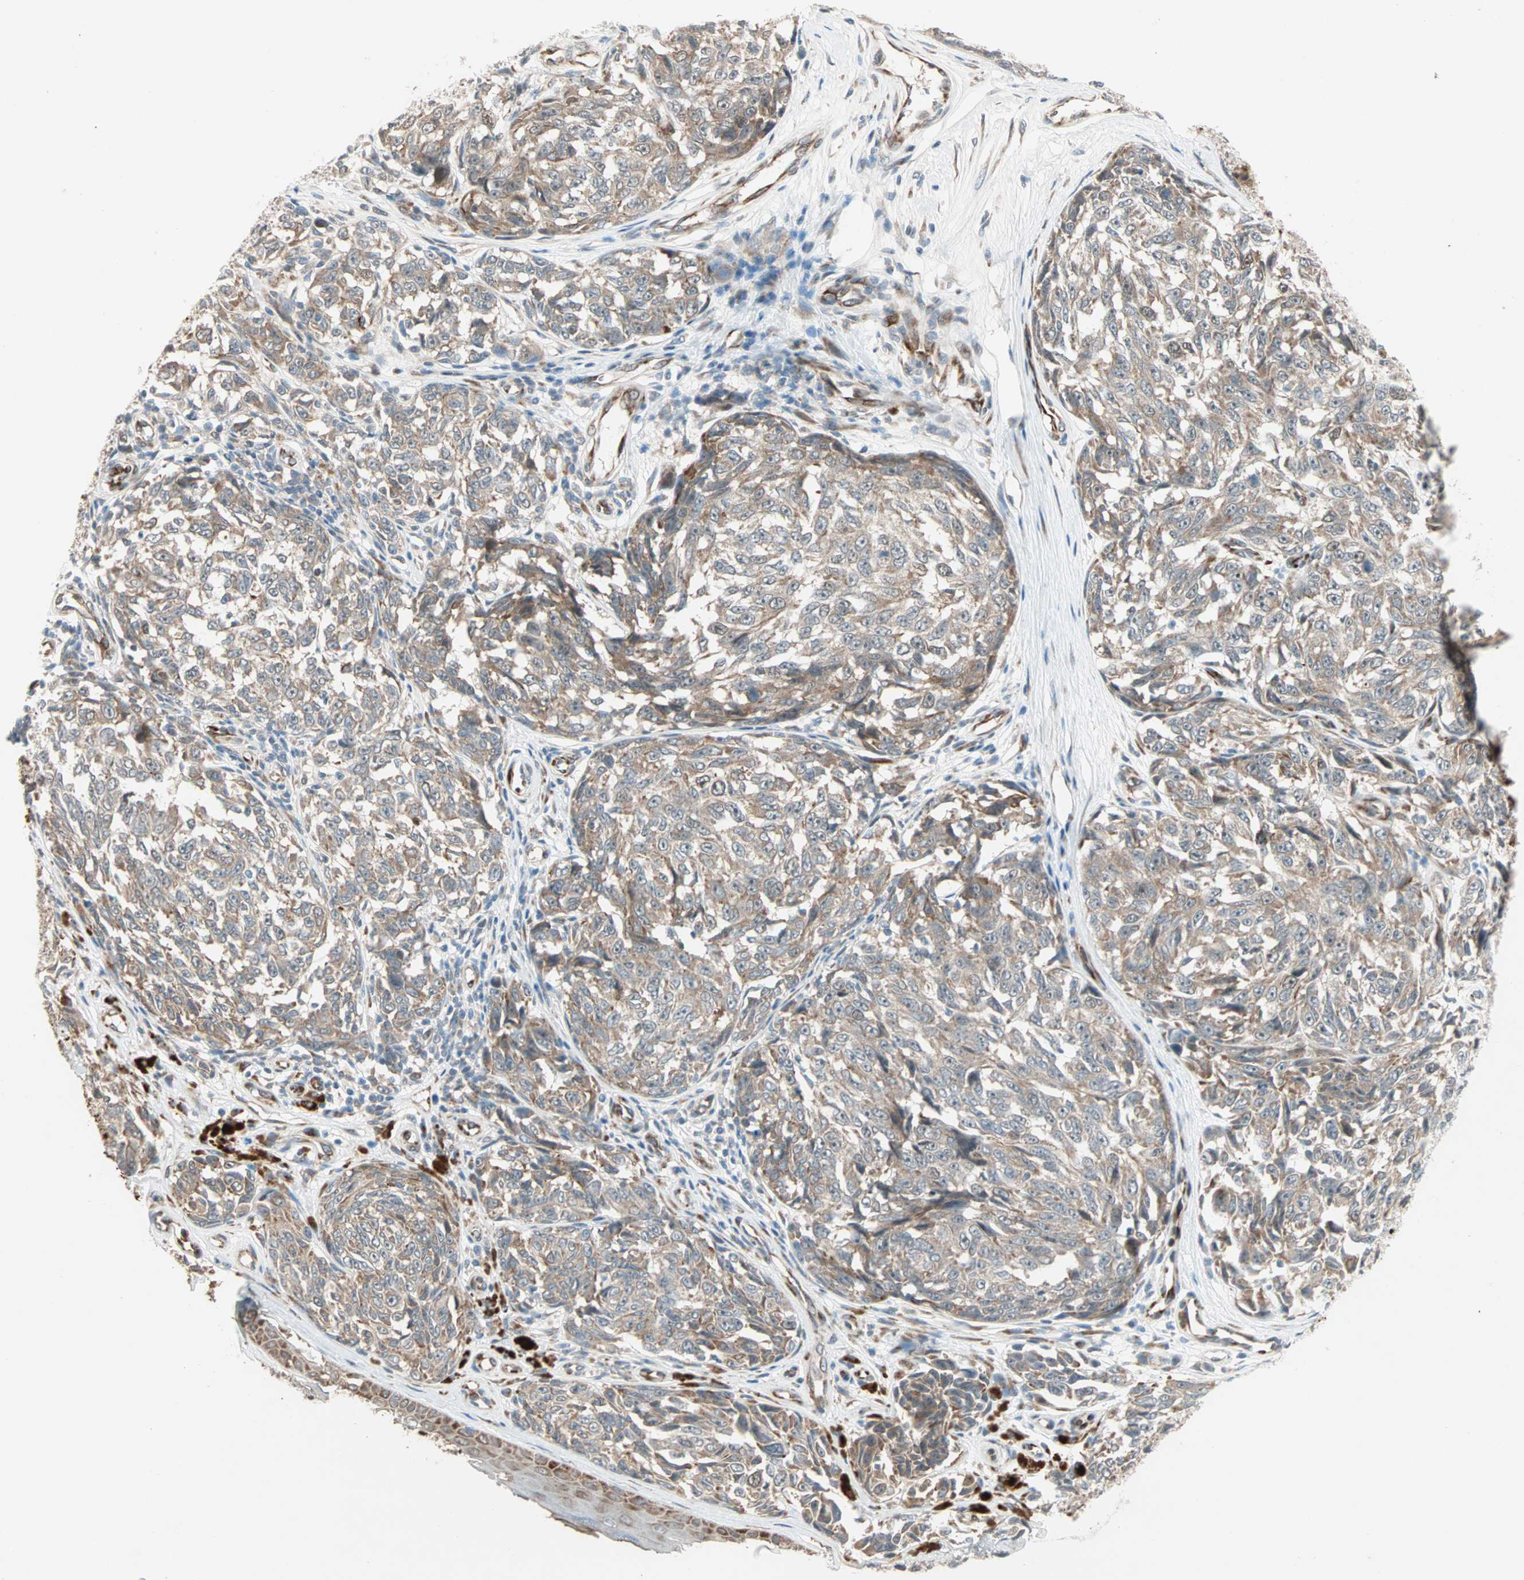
{"staining": {"intensity": "moderate", "quantity": ">75%", "location": "cytoplasmic/membranous"}, "tissue": "melanoma", "cell_type": "Tumor cells", "image_type": "cancer", "snomed": [{"axis": "morphology", "description": "Malignant melanoma, NOS"}, {"axis": "topography", "description": "Skin"}], "caption": "Malignant melanoma stained with immunohistochemistry exhibits moderate cytoplasmic/membranous staining in about >75% of tumor cells. (brown staining indicates protein expression, while blue staining denotes nuclei).", "gene": "ZNF37A", "patient": {"sex": "female", "age": 64}}